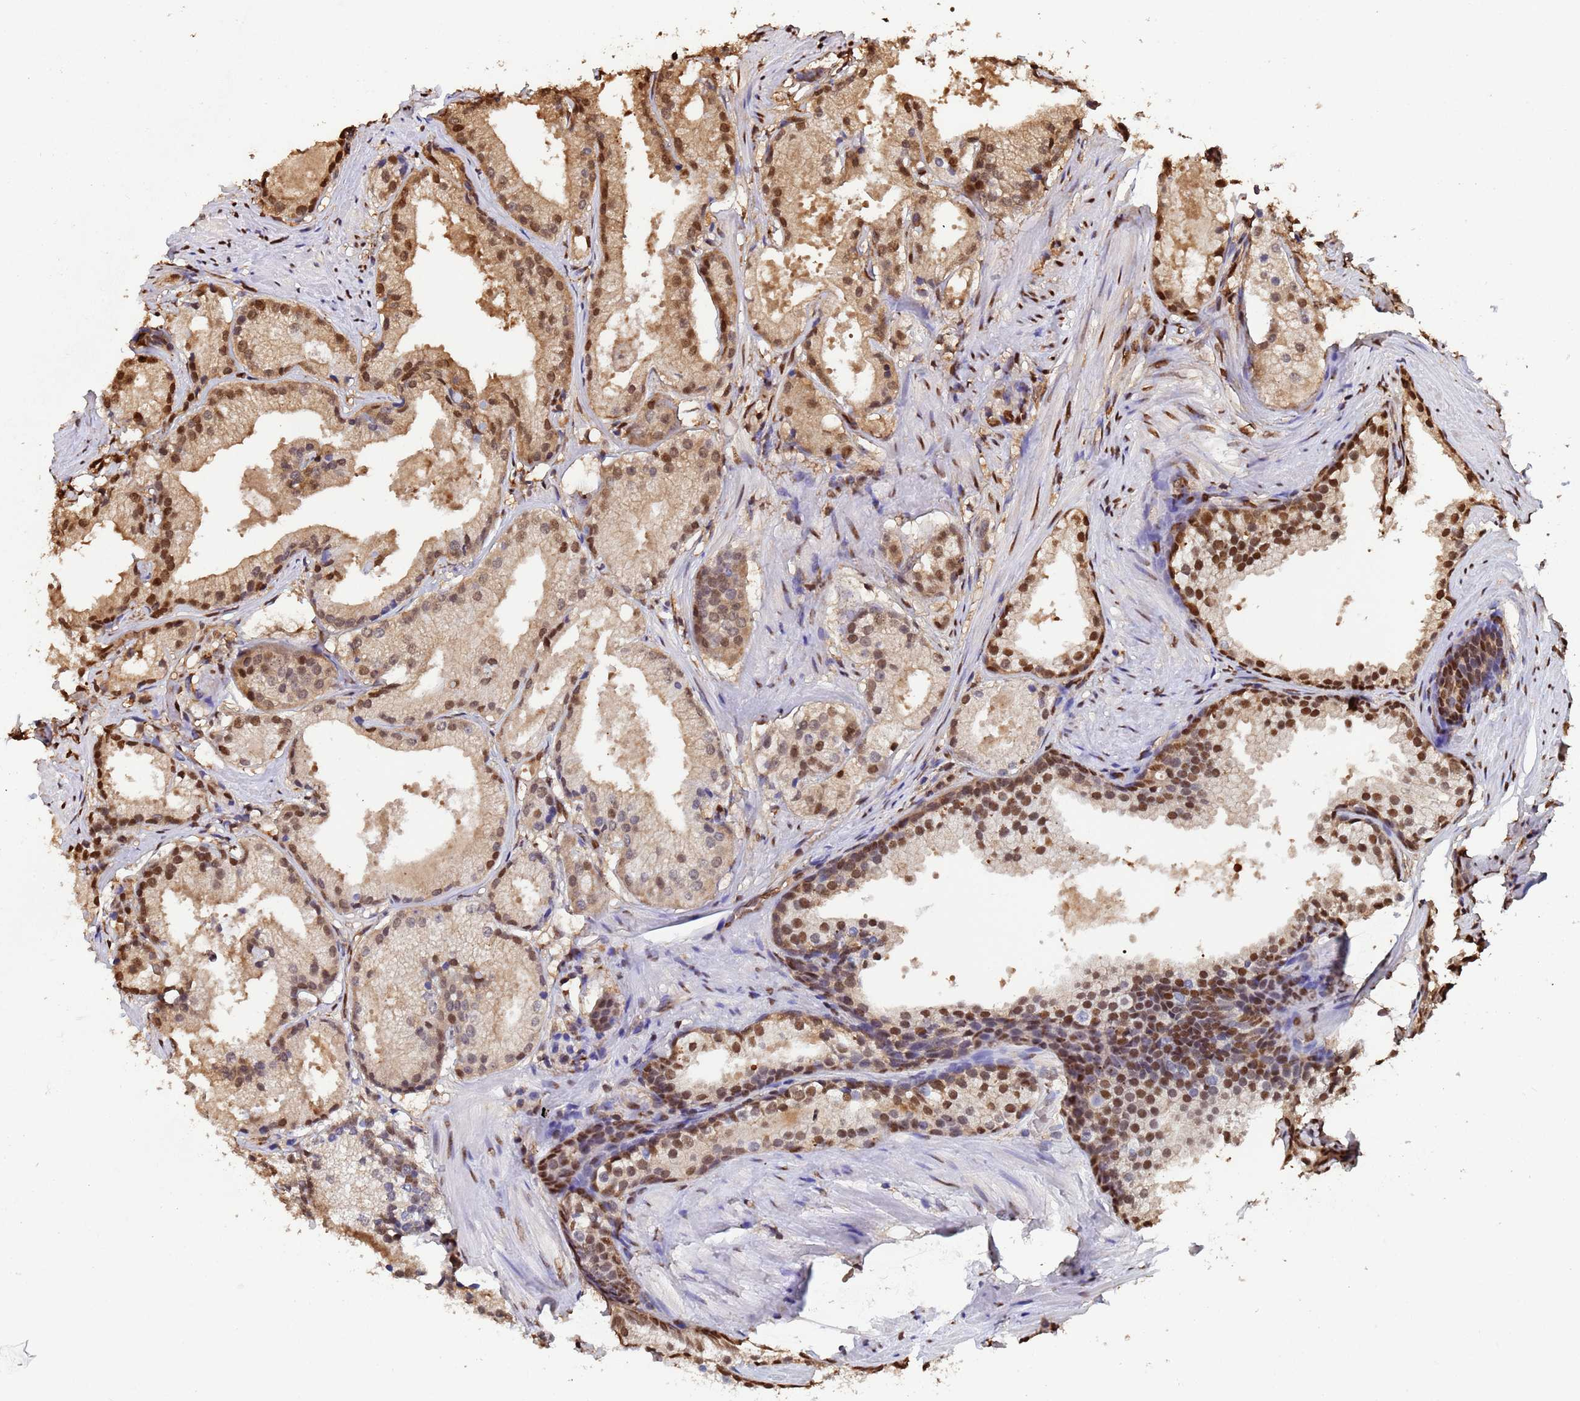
{"staining": {"intensity": "moderate", "quantity": "25%-75%", "location": "nuclear"}, "tissue": "prostate cancer", "cell_type": "Tumor cells", "image_type": "cancer", "snomed": [{"axis": "morphology", "description": "Adenocarcinoma, Low grade"}, {"axis": "topography", "description": "Prostate"}], "caption": "Immunohistochemical staining of prostate cancer shows moderate nuclear protein positivity in approximately 25%-75% of tumor cells.", "gene": "SUMO4", "patient": {"sex": "male", "age": 57}}